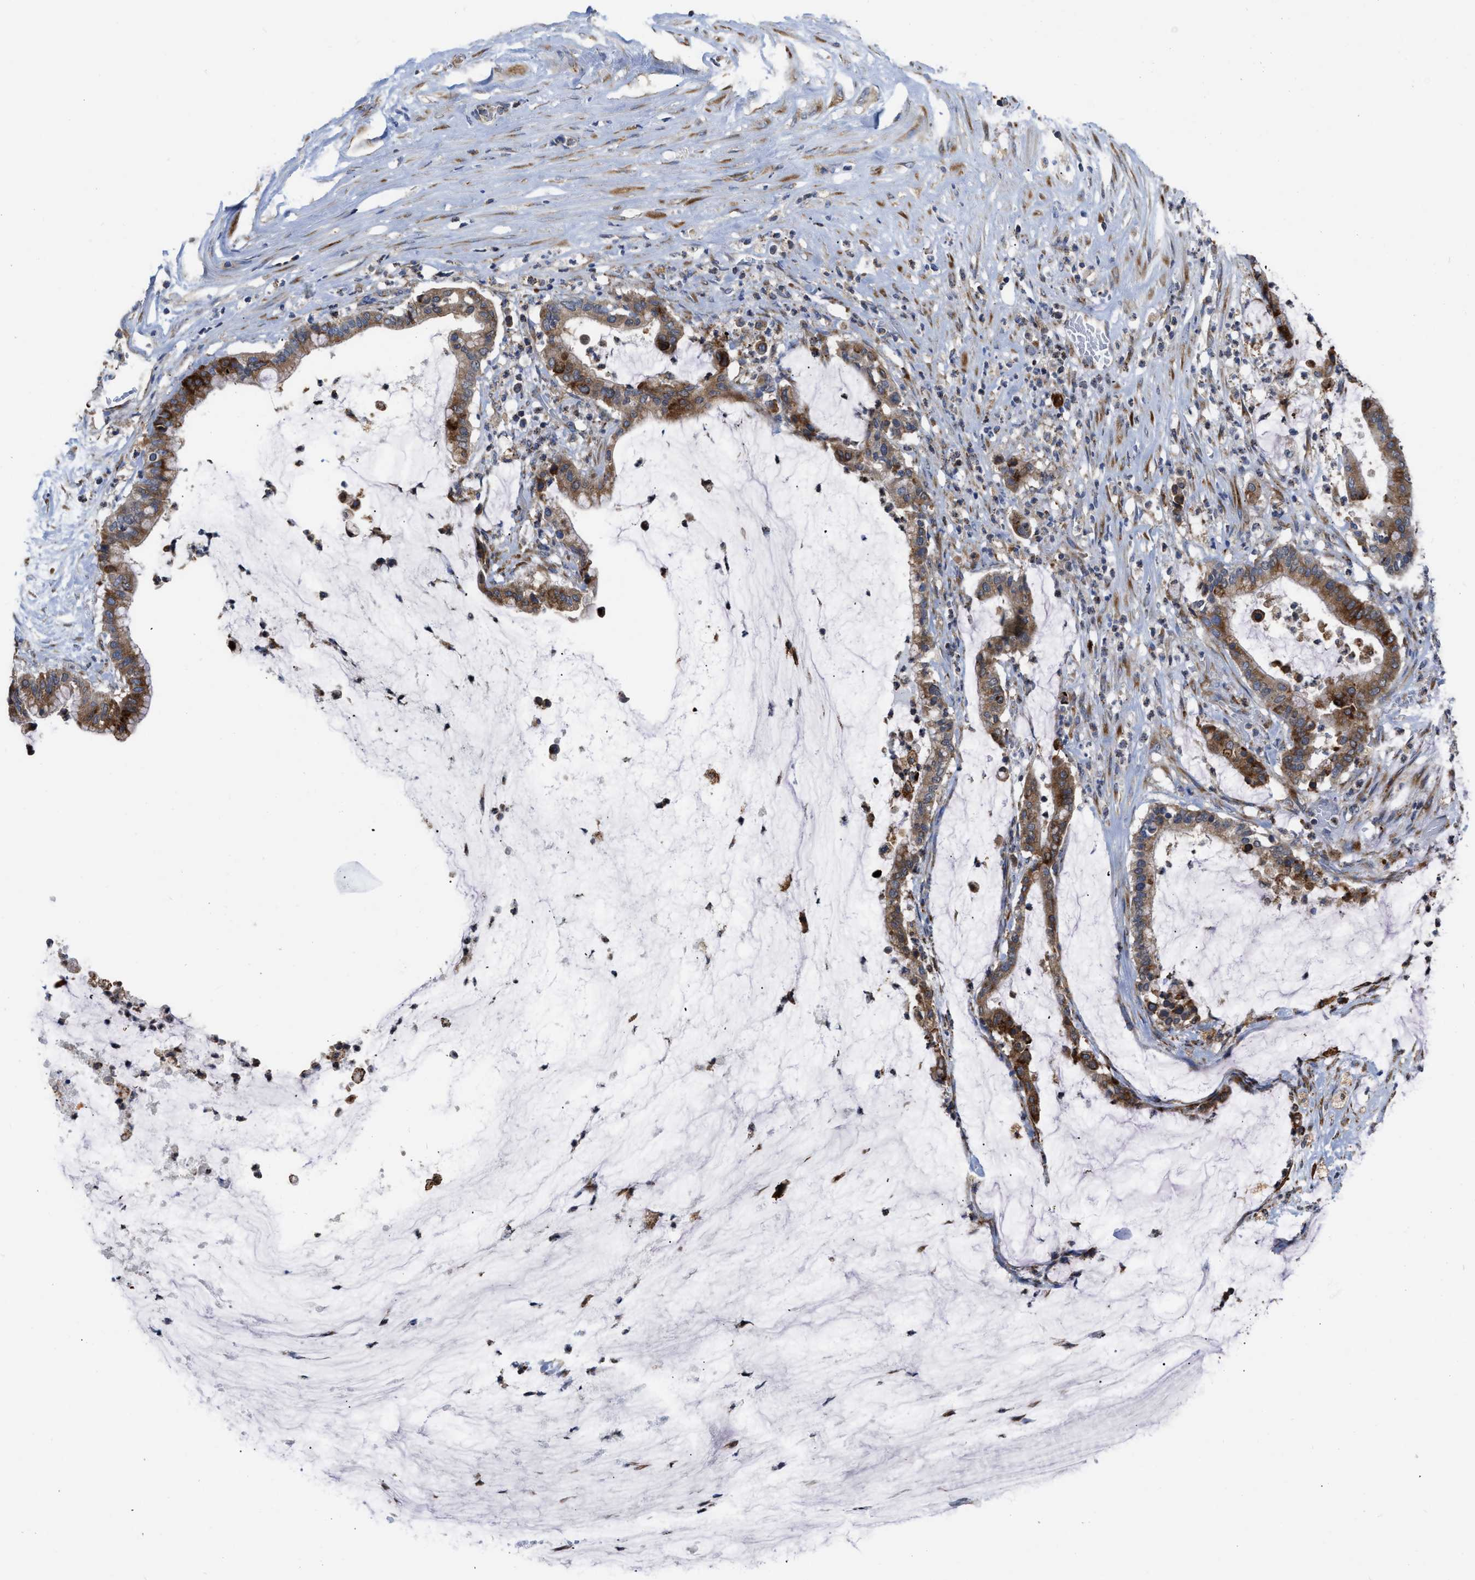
{"staining": {"intensity": "moderate", "quantity": ">75%", "location": "cytoplasmic/membranous"}, "tissue": "pancreatic cancer", "cell_type": "Tumor cells", "image_type": "cancer", "snomed": [{"axis": "morphology", "description": "Adenocarcinoma, NOS"}, {"axis": "topography", "description": "Pancreas"}], "caption": "Protein expression analysis of pancreatic cancer shows moderate cytoplasmic/membranous expression in approximately >75% of tumor cells. The protein is stained brown, and the nuclei are stained in blue (DAB (3,3'-diaminobenzidine) IHC with brightfield microscopy, high magnification).", "gene": "AK2", "patient": {"sex": "male", "age": 41}}